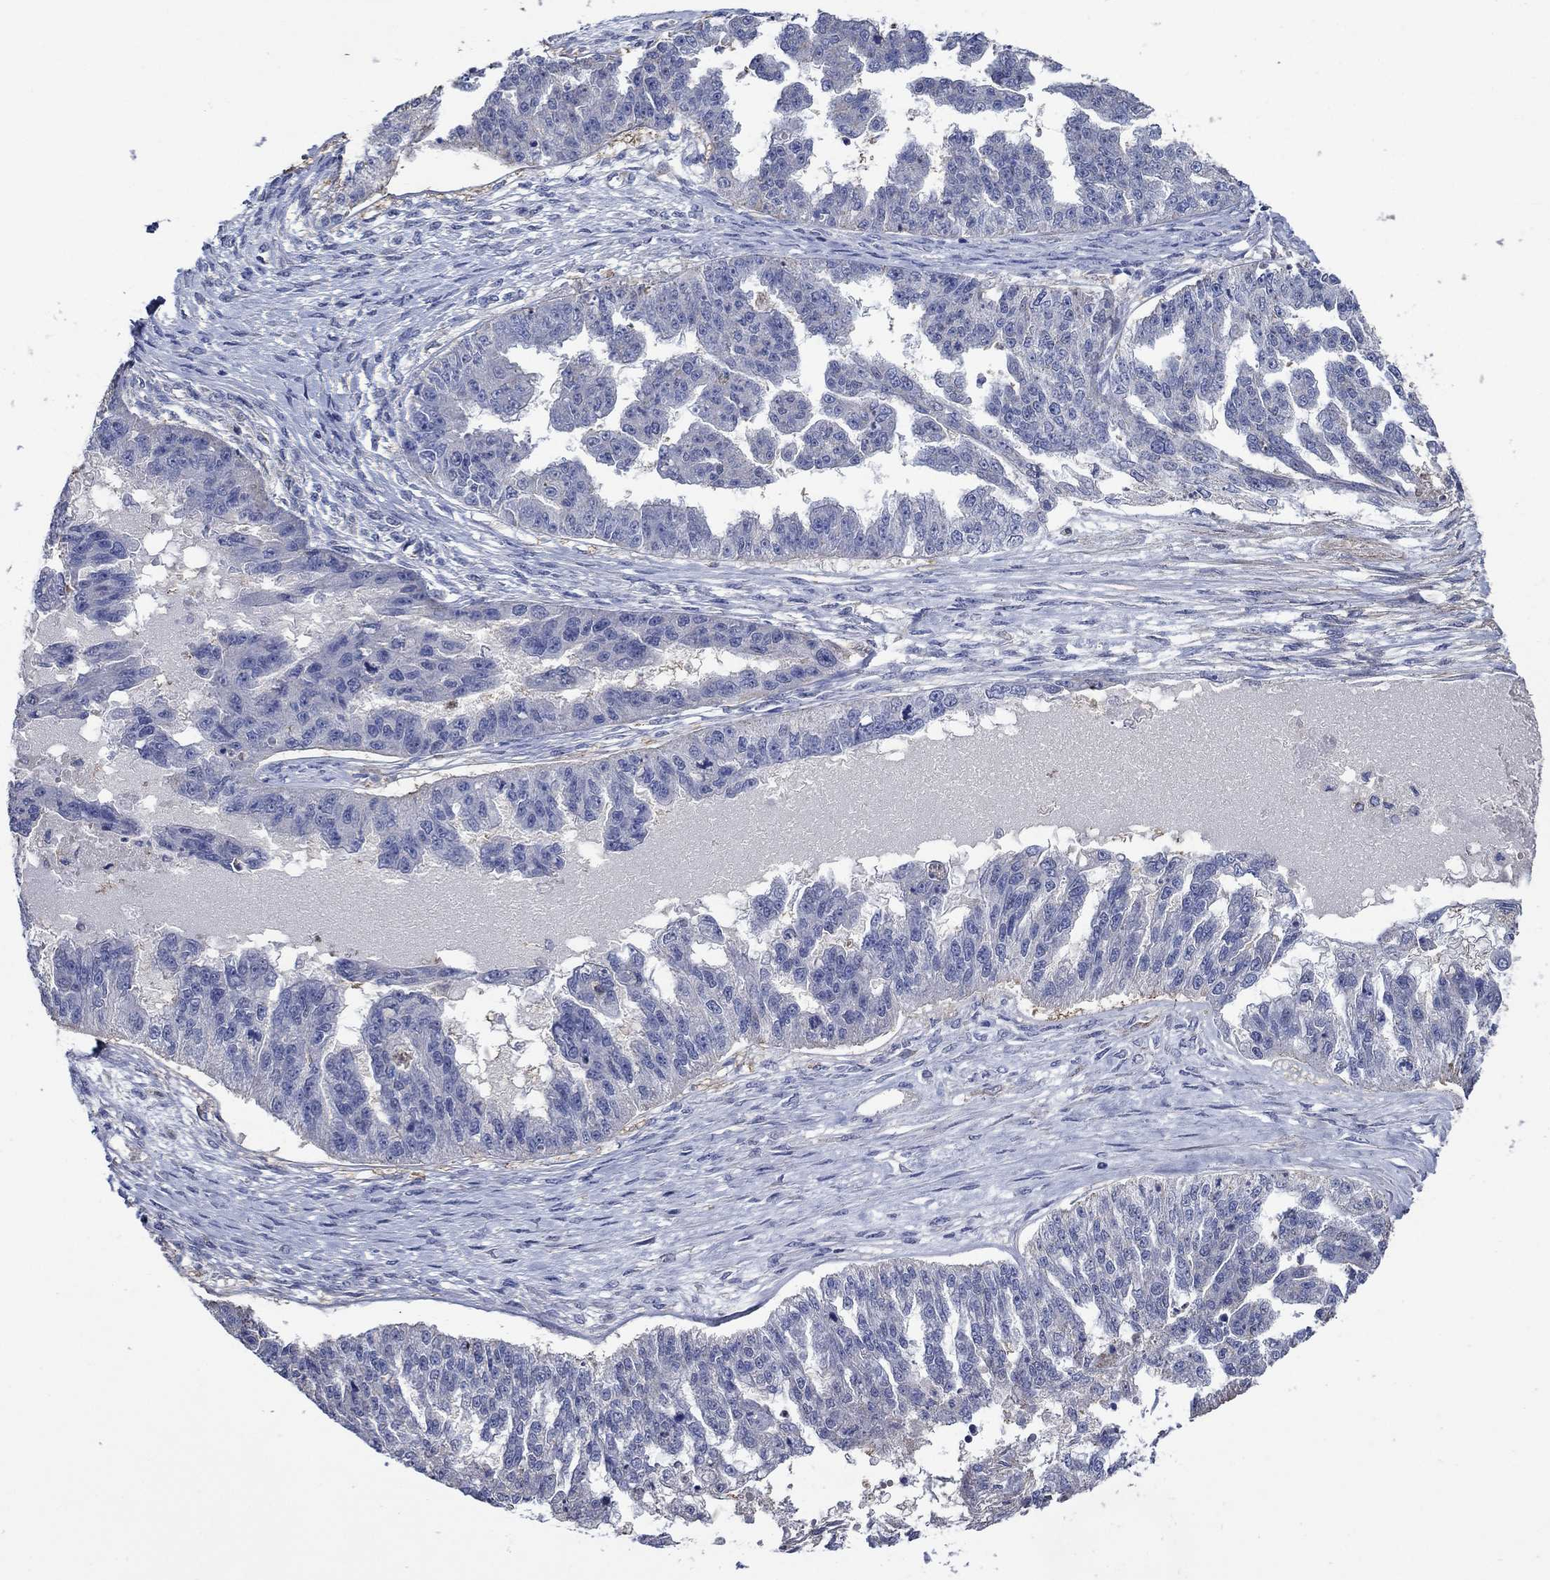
{"staining": {"intensity": "negative", "quantity": "none", "location": "none"}, "tissue": "ovarian cancer", "cell_type": "Tumor cells", "image_type": "cancer", "snomed": [{"axis": "morphology", "description": "Cystadenocarcinoma, serous, NOS"}, {"axis": "topography", "description": "Ovary"}], "caption": "DAB immunohistochemical staining of human ovarian serous cystadenocarcinoma exhibits no significant expression in tumor cells. (IHC, brightfield microscopy, high magnification).", "gene": "FLNC", "patient": {"sex": "female", "age": 58}}